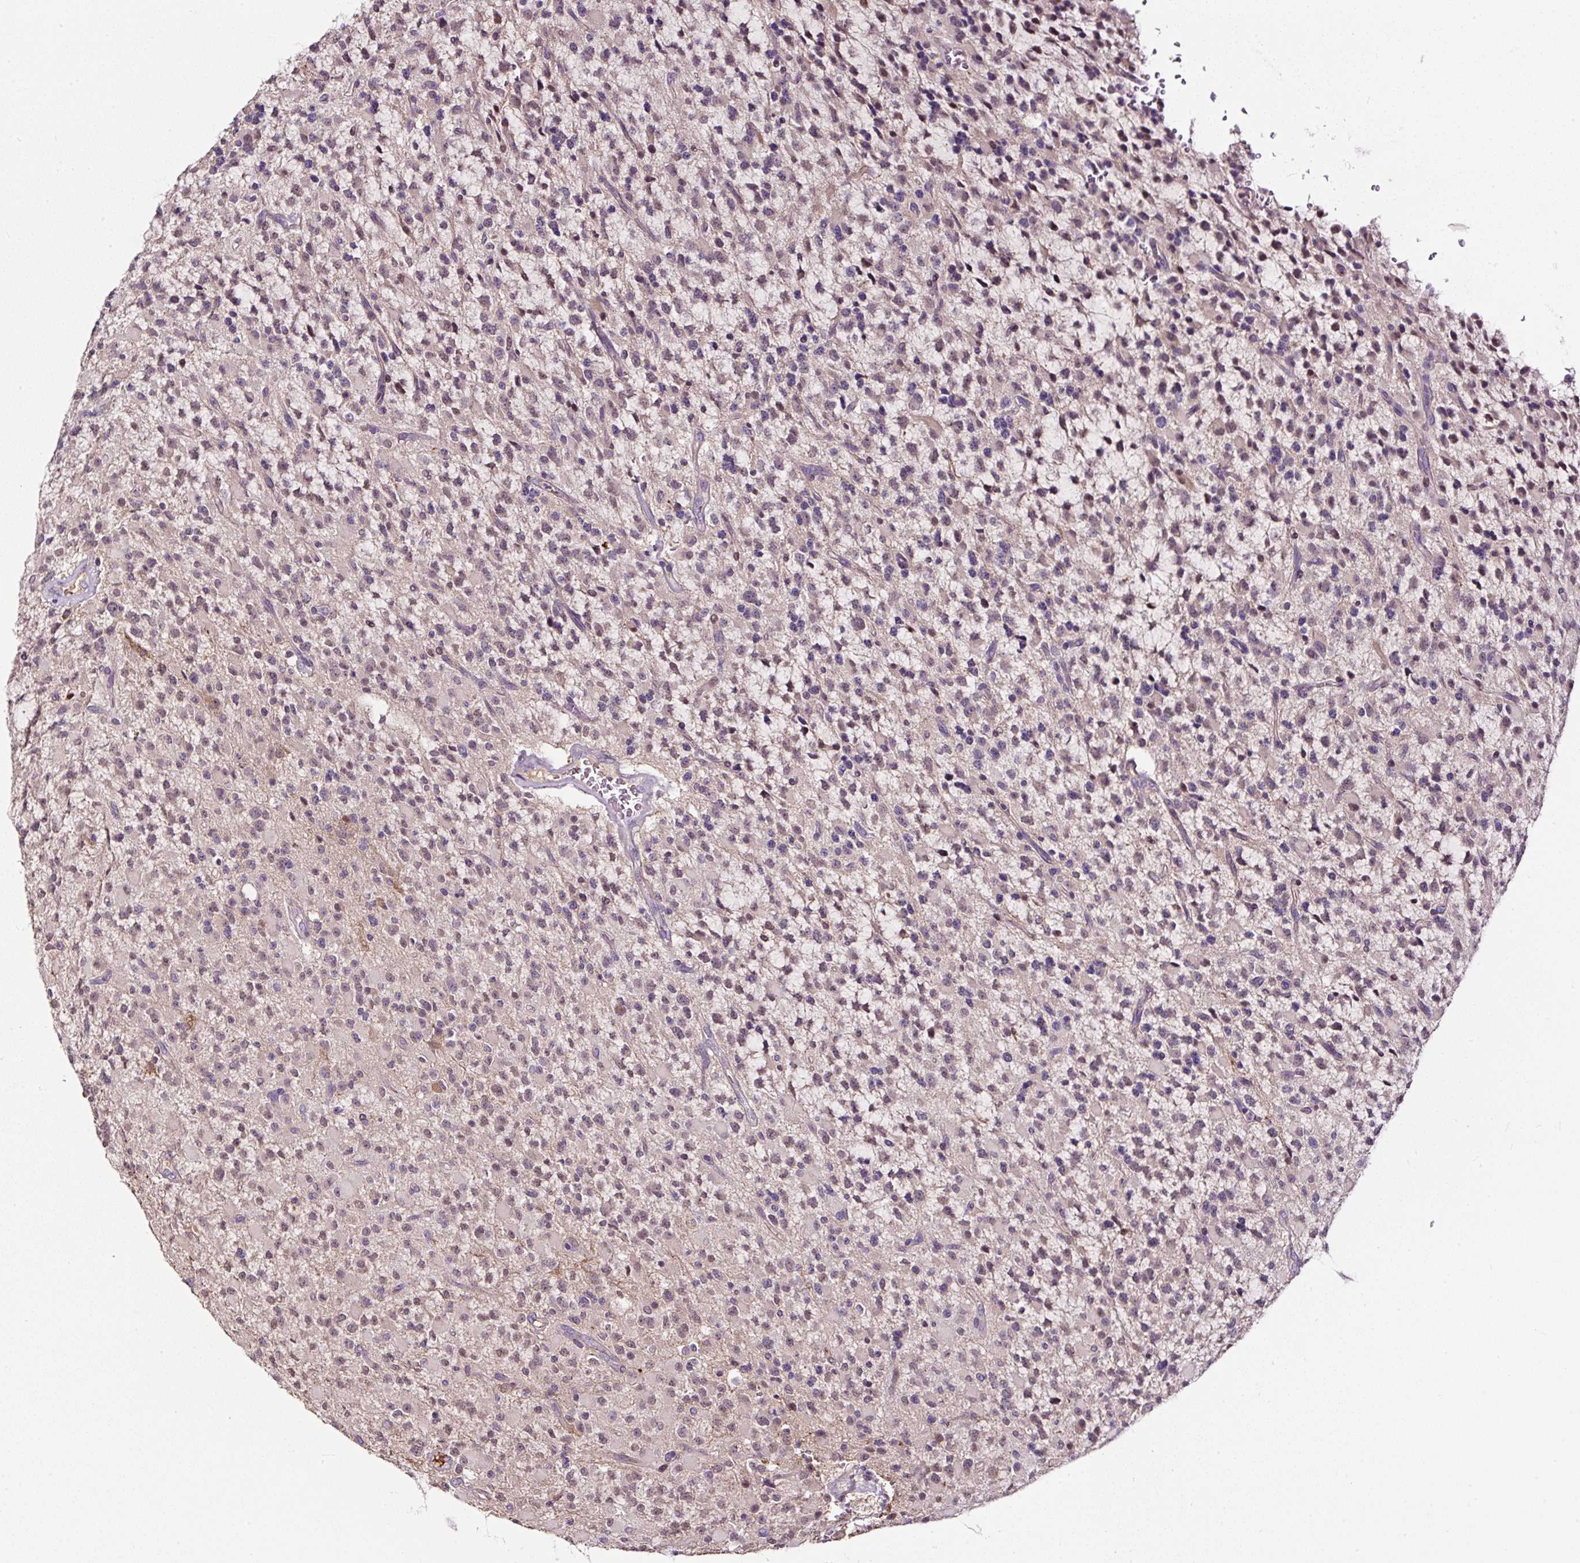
{"staining": {"intensity": "moderate", "quantity": "<25%", "location": "nuclear"}, "tissue": "glioma", "cell_type": "Tumor cells", "image_type": "cancer", "snomed": [{"axis": "morphology", "description": "Glioma, malignant, High grade"}, {"axis": "topography", "description": "Brain"}], "caption": "Immunohistochemistry staining of glioma, which demonstrates low levels of moderate nuclear staining in approximately <25% of tumor cells indicating moderate nuclear protein staining. The staining was performed using DAB (brown) for protein detection and nuclei were counterstained in hematoxylin (blue).", "gene": "LRRC24", "patient": {"sex": "male", "age": 34}}